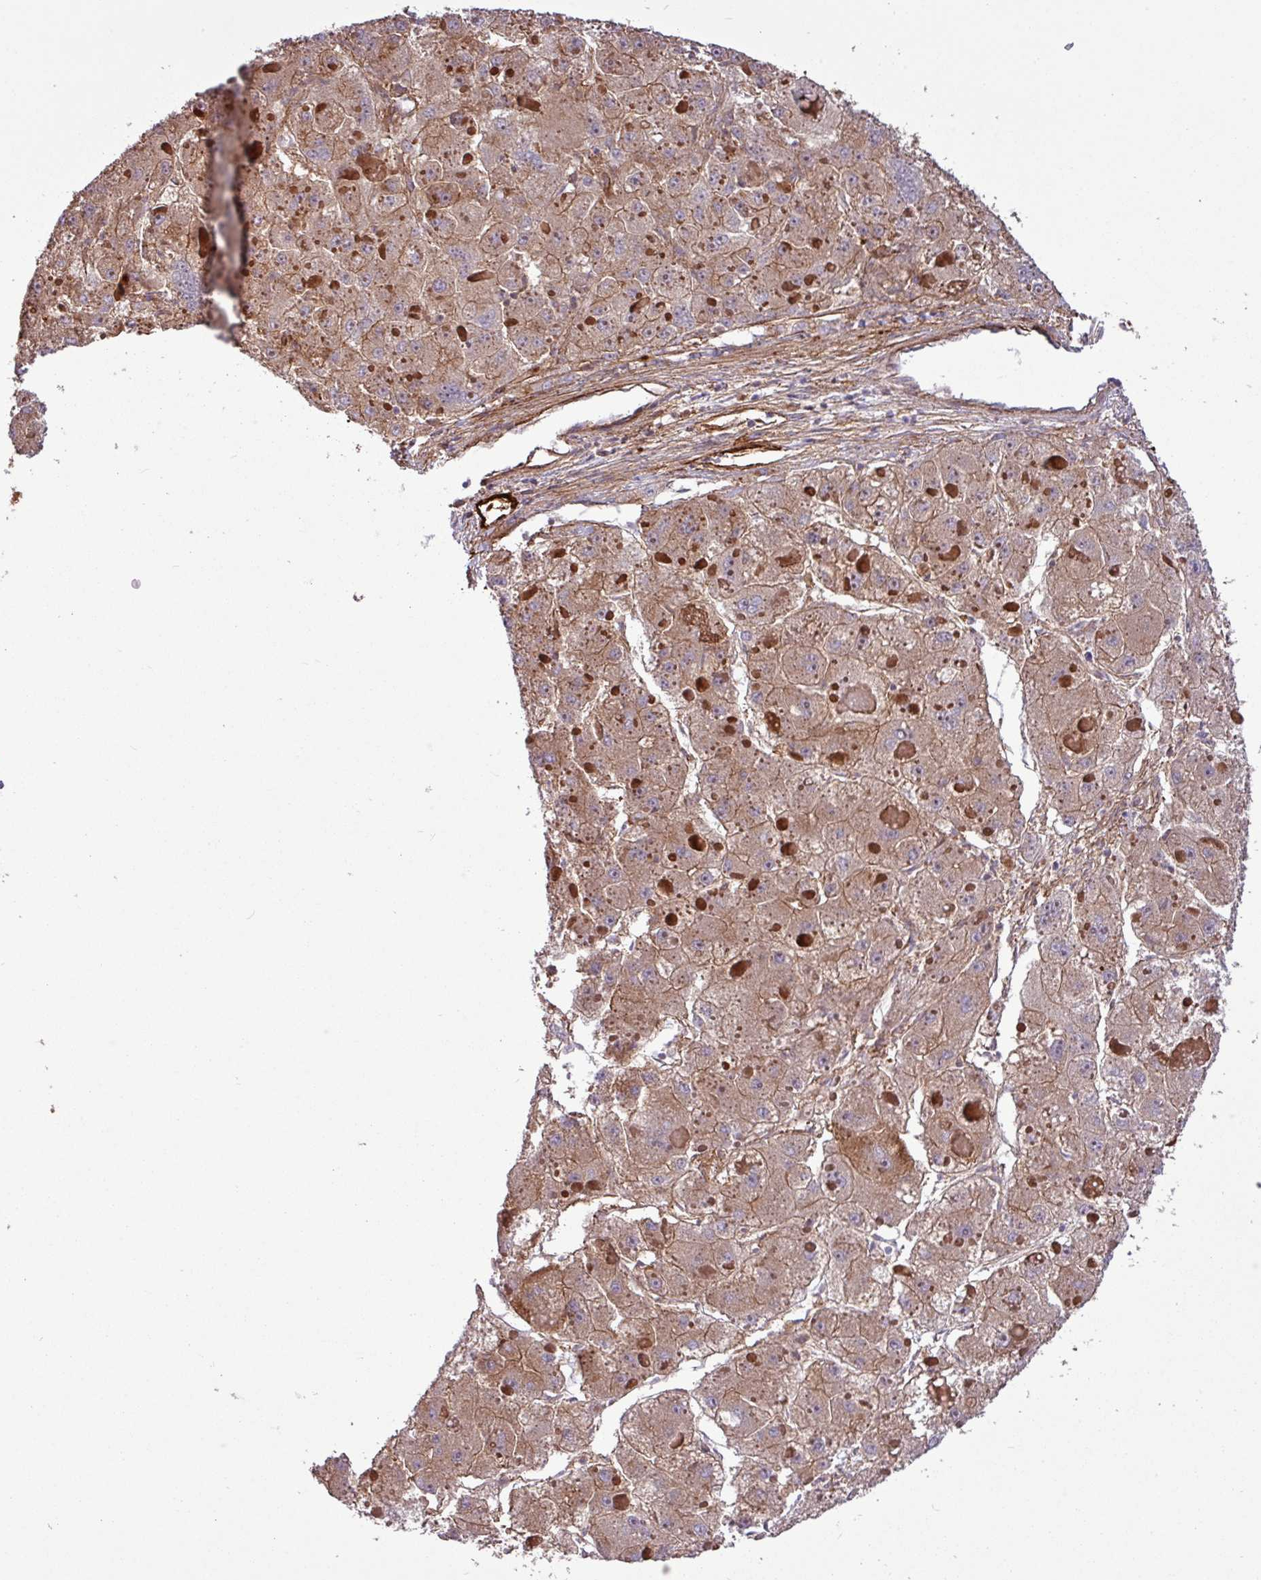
{"staining": {"intensity": "moderate", "quantity": ">75%", "location": "cytoplasmic/membranous"}, "tissue": "liver cancer", "cell_type": "Tumor cells", "image_type": "cancer", "snomed": [{"axis": "morphology", "description": "Carcinoma, Hepatocellular, NOS"}, {"axis": "topography", "description": "Liver"}], "caption": "Immunohistochemical staining of human liver cancer (hepatocellular carcinoma) displays medium levels of moderate cytoplasmic/membranous protein expression in about >75% of tumor cells.", "gene": "ZNF300", "patient": {"sex": "female", "age": 73}}